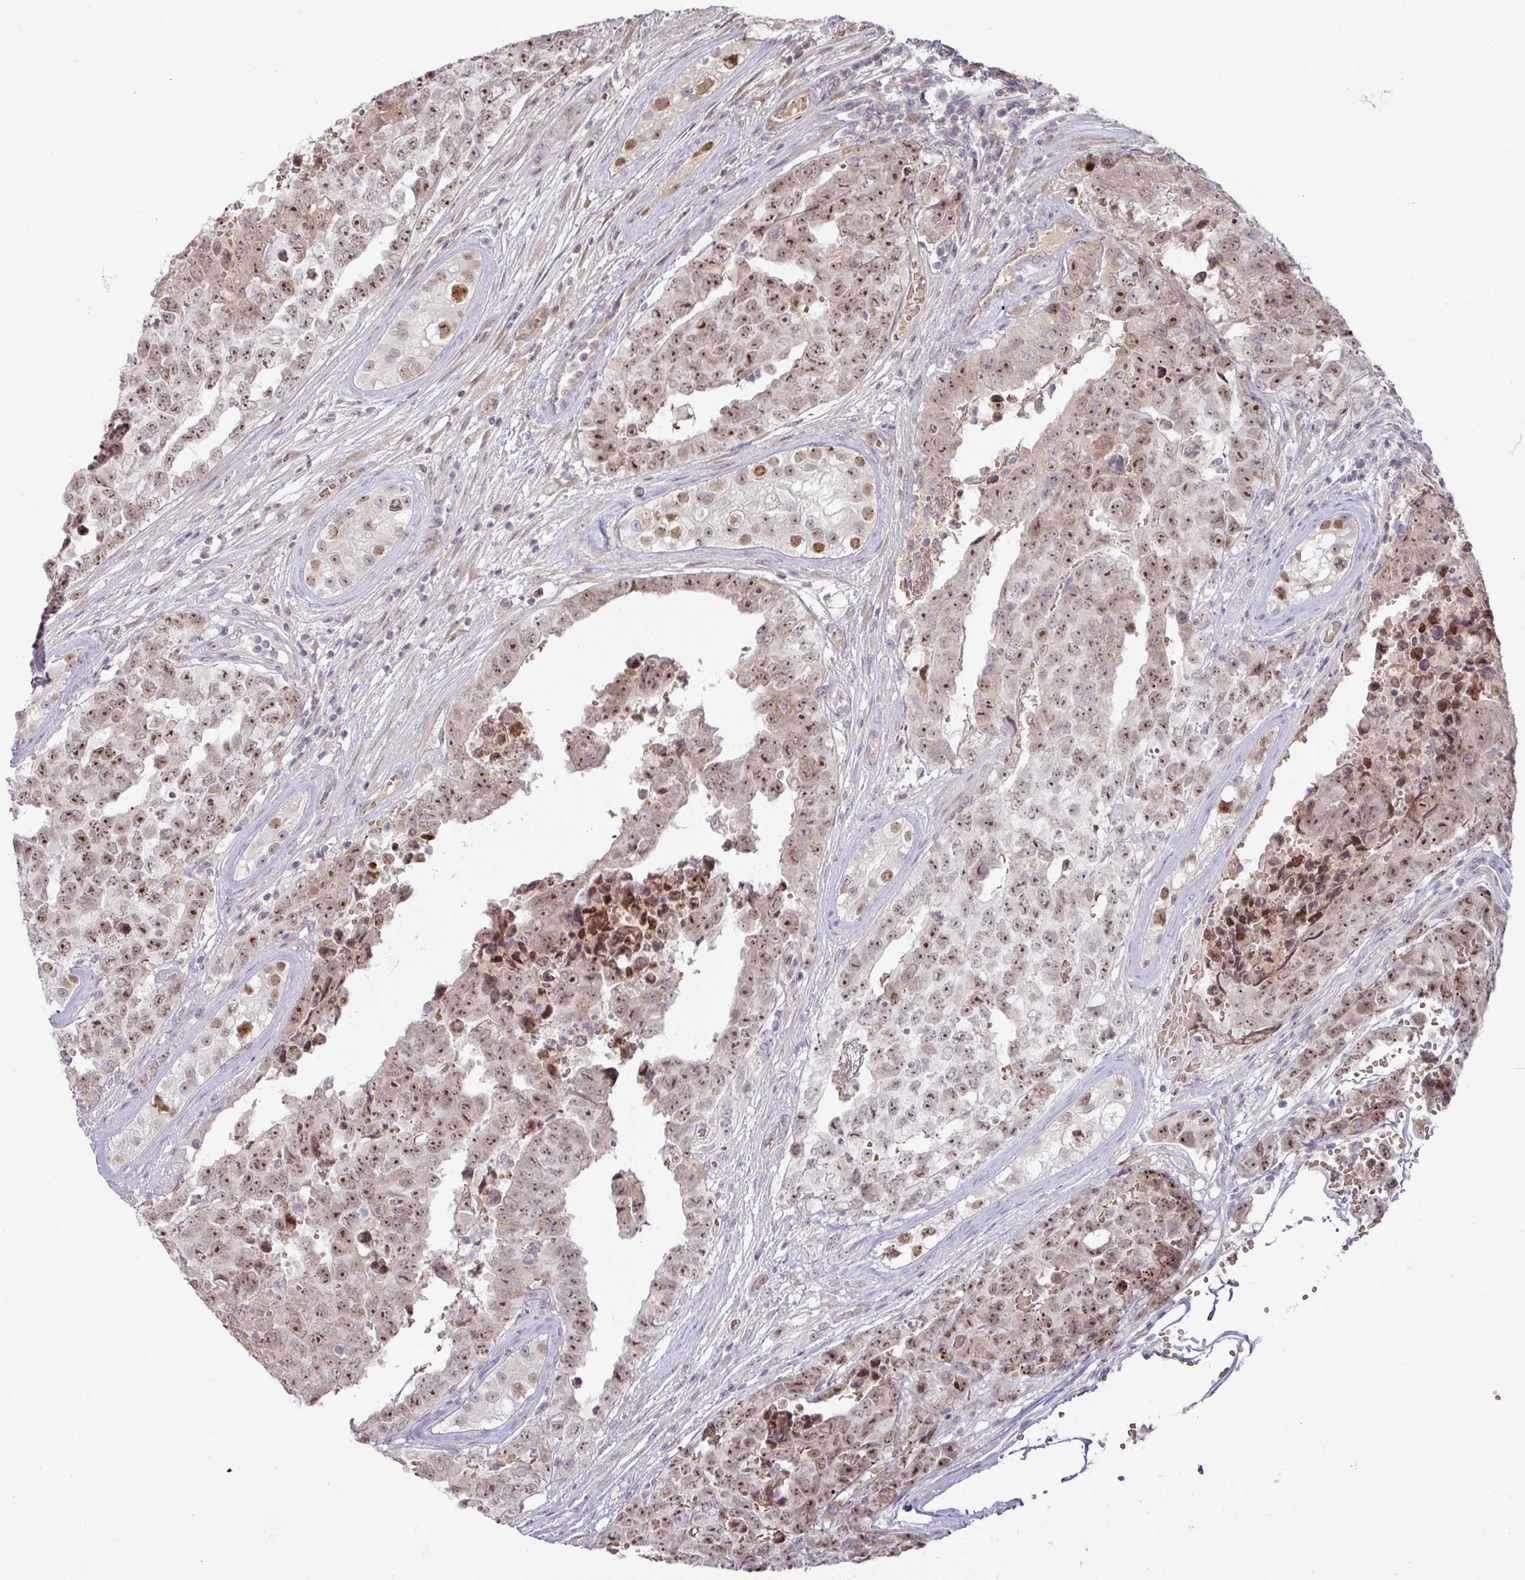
{"staining": {"intensity": "moderate", "quantity": ">75%", "location": "nuclear"}, "tissue": "testis cancer", "cell_type": "Tumor cells", "image_type": "cancer", "snomed": [{"axis": "morphology", "description": "Normal tissue, NOS"}, {"axis": "morphology", "description": "Carcinoma, Embryonal, NOS"}, {"axis": "topography", "description": "Testis"}, {"axis": "topography", "description": "Epididymis"}], "caption": "Immunohistochemical staining of embryonal carcinoma (testis) demonstrates medium levels of moderate nuclear protein staining in about >75% of tumor cells. (IHC, brightfield microscopy, high magnification).", "gene": "PARP2", "patient": {"sex": "male", "age": 25}}